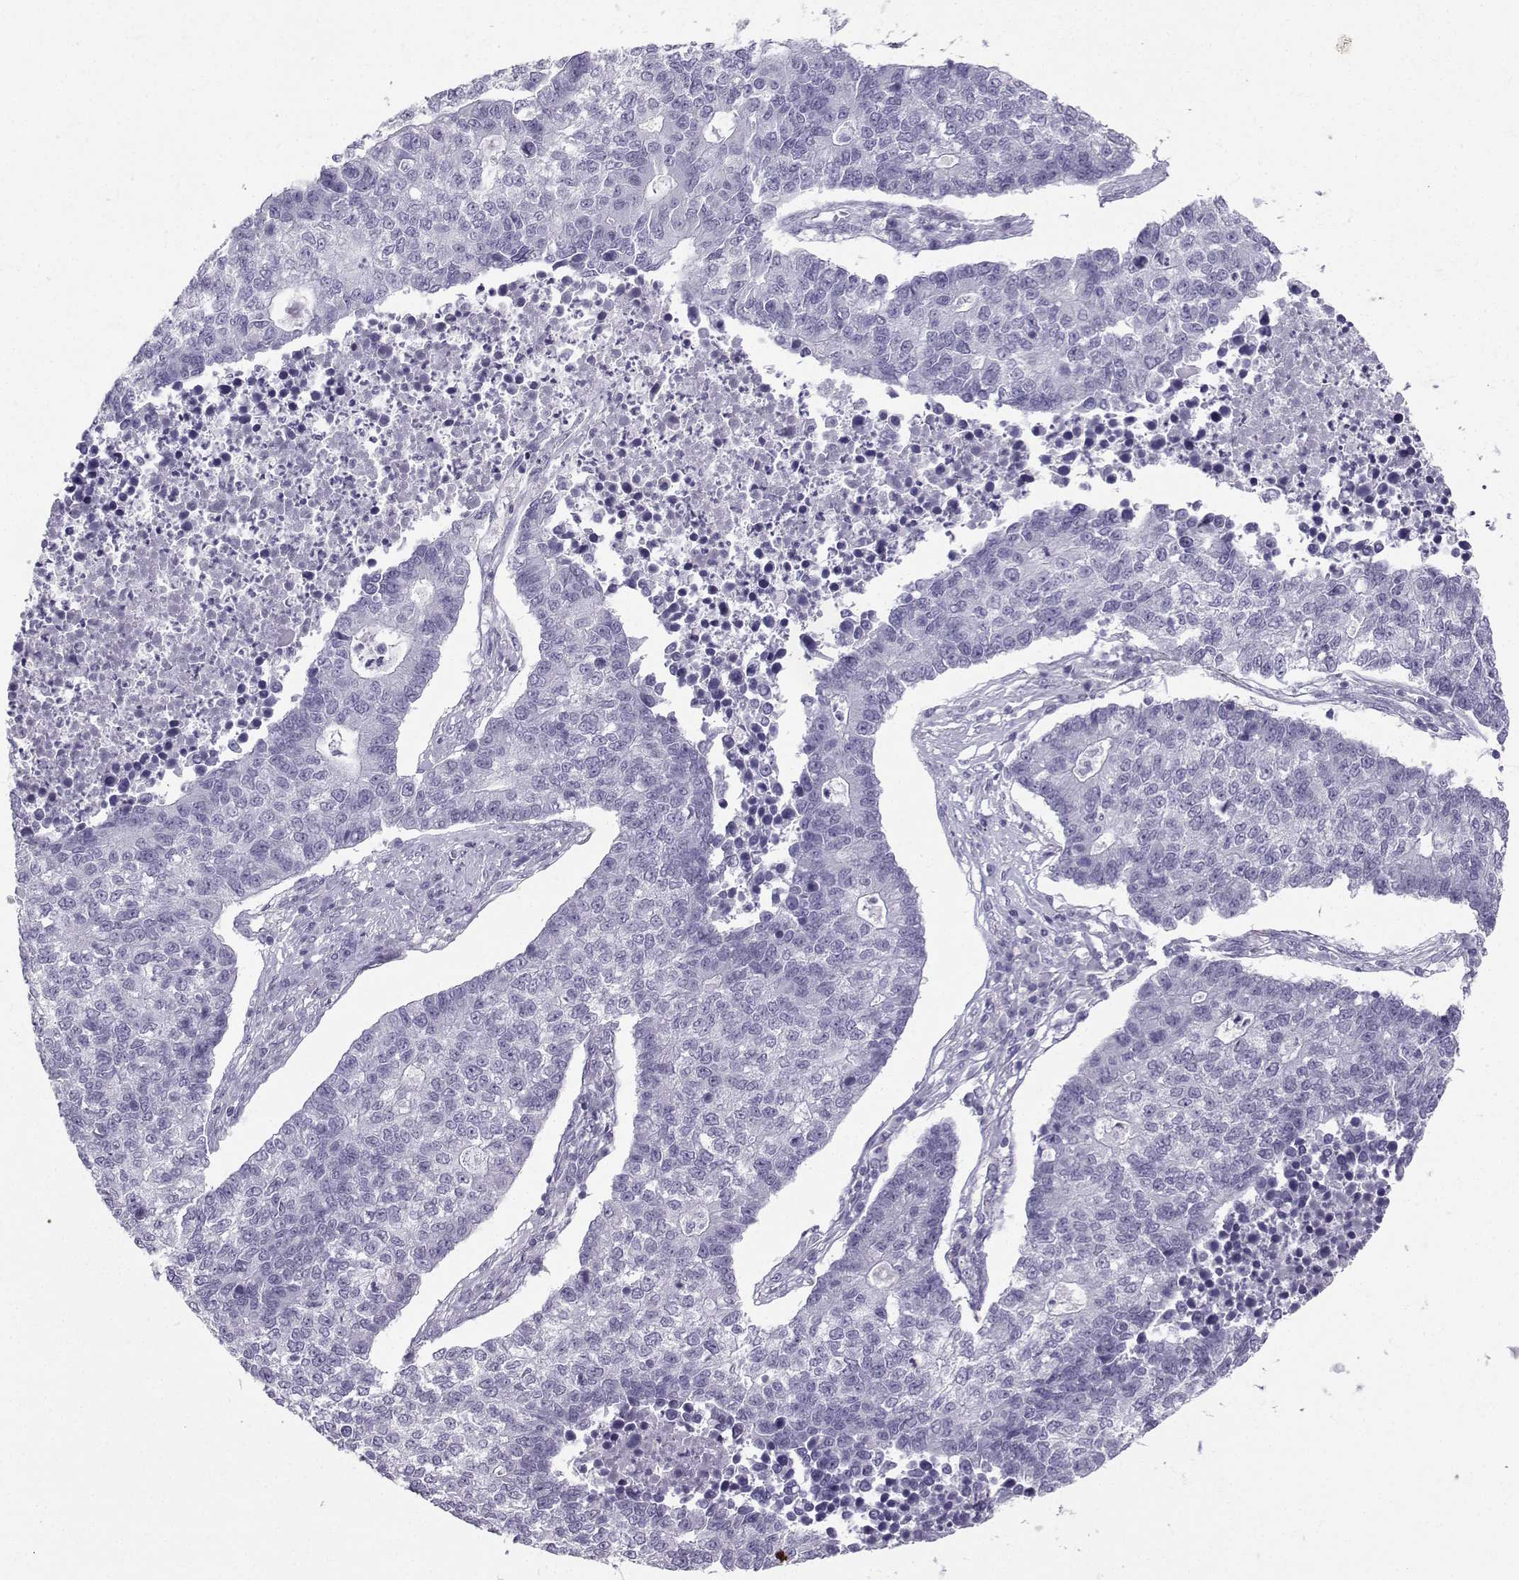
{"staining": {"intensity": "negative", "quantity": "none", "location": "none"}, "tissue": "lung cancer", "cell_type": "Tumor cells", "image_type": "cancer", "snomed": [{"axis": "morphology", "description": "Adenocarcinoma, NOS"}, {"axis": "topography", "description": "Lung"}], "caption": "Protein analysis of adenocarcinoma (lung) displays no significant expression in tumor cells.", "gene": "NEFL", "patient": {"sex": "male", "age": 57}}